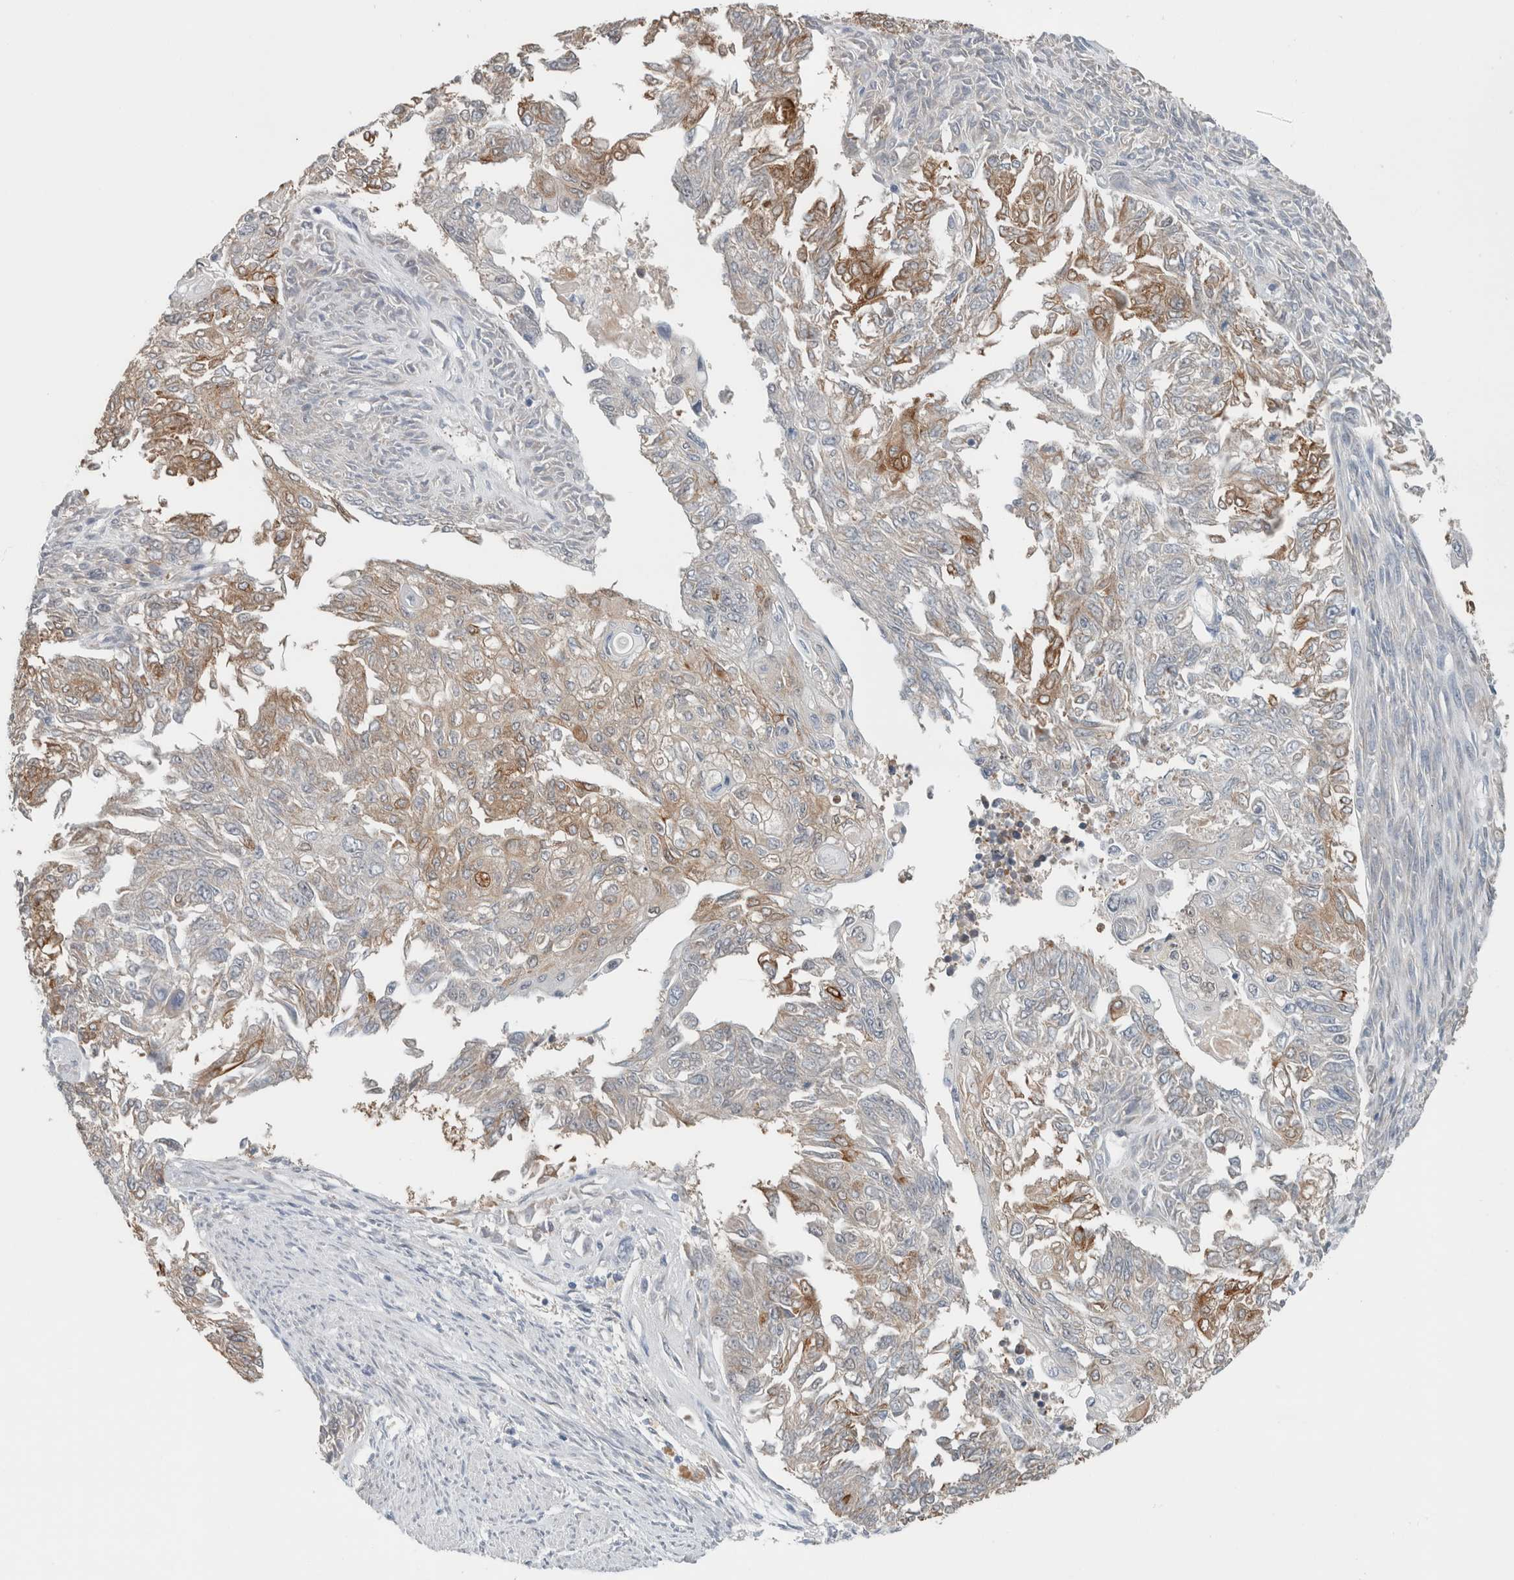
{"staining": {"intensity": "moderate", "quantity": "25%-75%", "location": "cytoplasmic/membranous"}, "tissue": "endometrial cancer", "cell_type": "Tumor cells", "image_type": "cancer", "snomed": [{"axis": "morphology", "description": "Adenocarcinoma, NOS"}, {"axis": "topography", "description": "Endometrium"}], "caption": "Protein analysis of endometrial cancer tissue exhibits moderate cytoplasmic/membranous staining in about 25%-75% of tumor cells.", "gene": "CRAT", "patient": {"sex": "female", "age": 32}}